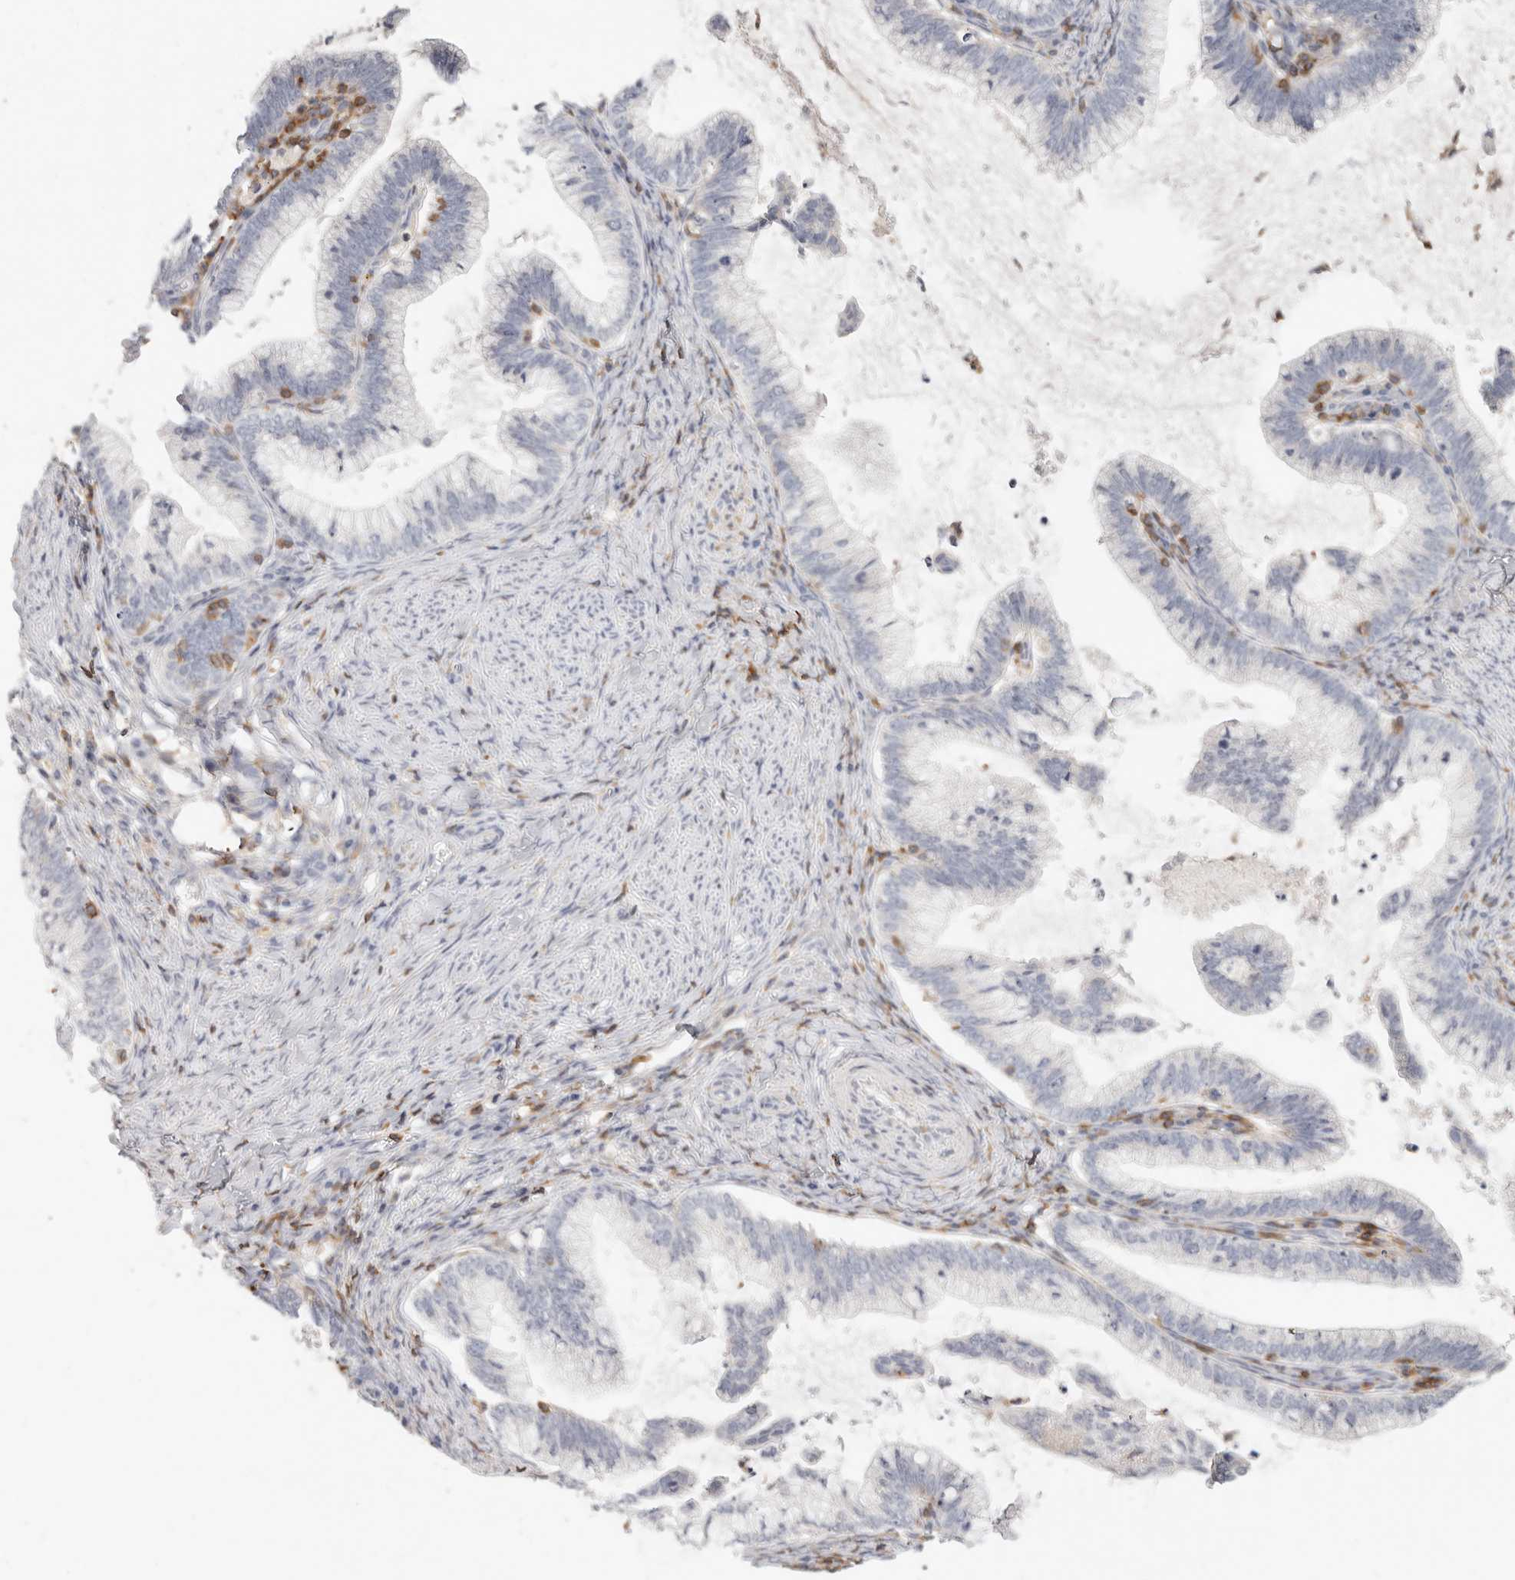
{"staining": {"intensity": "negative", "quantity": "none", "location": "none"}, "tissue": "cervical cancer", "cell_type": "Tumor cells", "image_type": "cancer", "snomed": [{"axis": "morphology", "description": "Adenocarcinoma, NOS"}, {"axis": "topography", "description": "Cervix"}], "caption": "IHC of human adenocarcinoma (cervical) demonstrates no positivity in tumor cells.", "gene": "TMEM63B", "patient": {"sex": "female", "age": 36}}